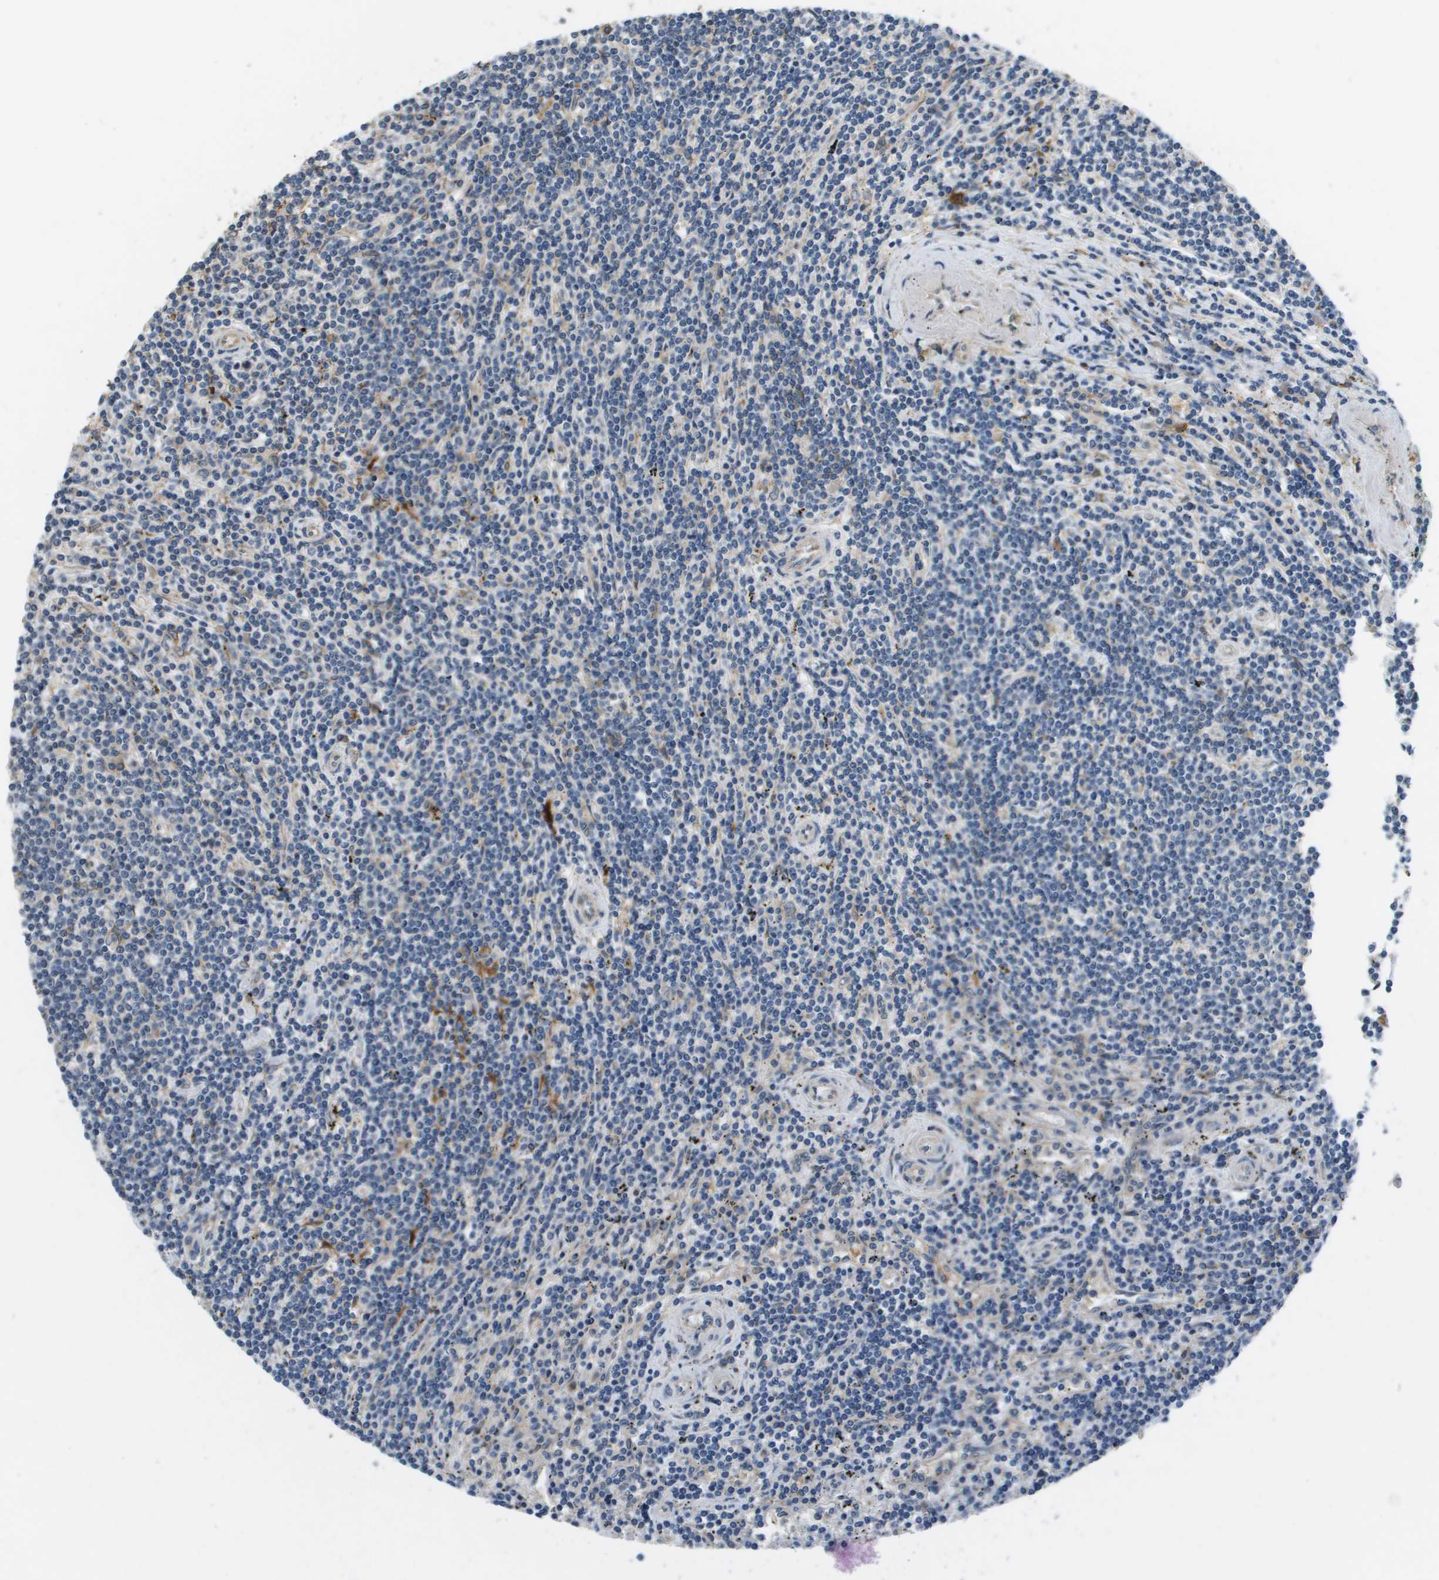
{"staining": {"intensity": "negative", "quantity": "none", "location": "none"}, "tissue": "lymphoma", "cell_type": "Tumor cells", "image_type": "cancer", "snomed": [{"axis": "morphology", "description": "Malignant lymphoma, non-Hodgkin's type, Low grade"}, {"axis": "topography", "description": "Spleen"}], "caption": "This is an IHC micrograph of lymphoma. There is no staining in tumor cells.", "gene": "SAMSN1", "patient": {"sex": "male", "age": 76}}